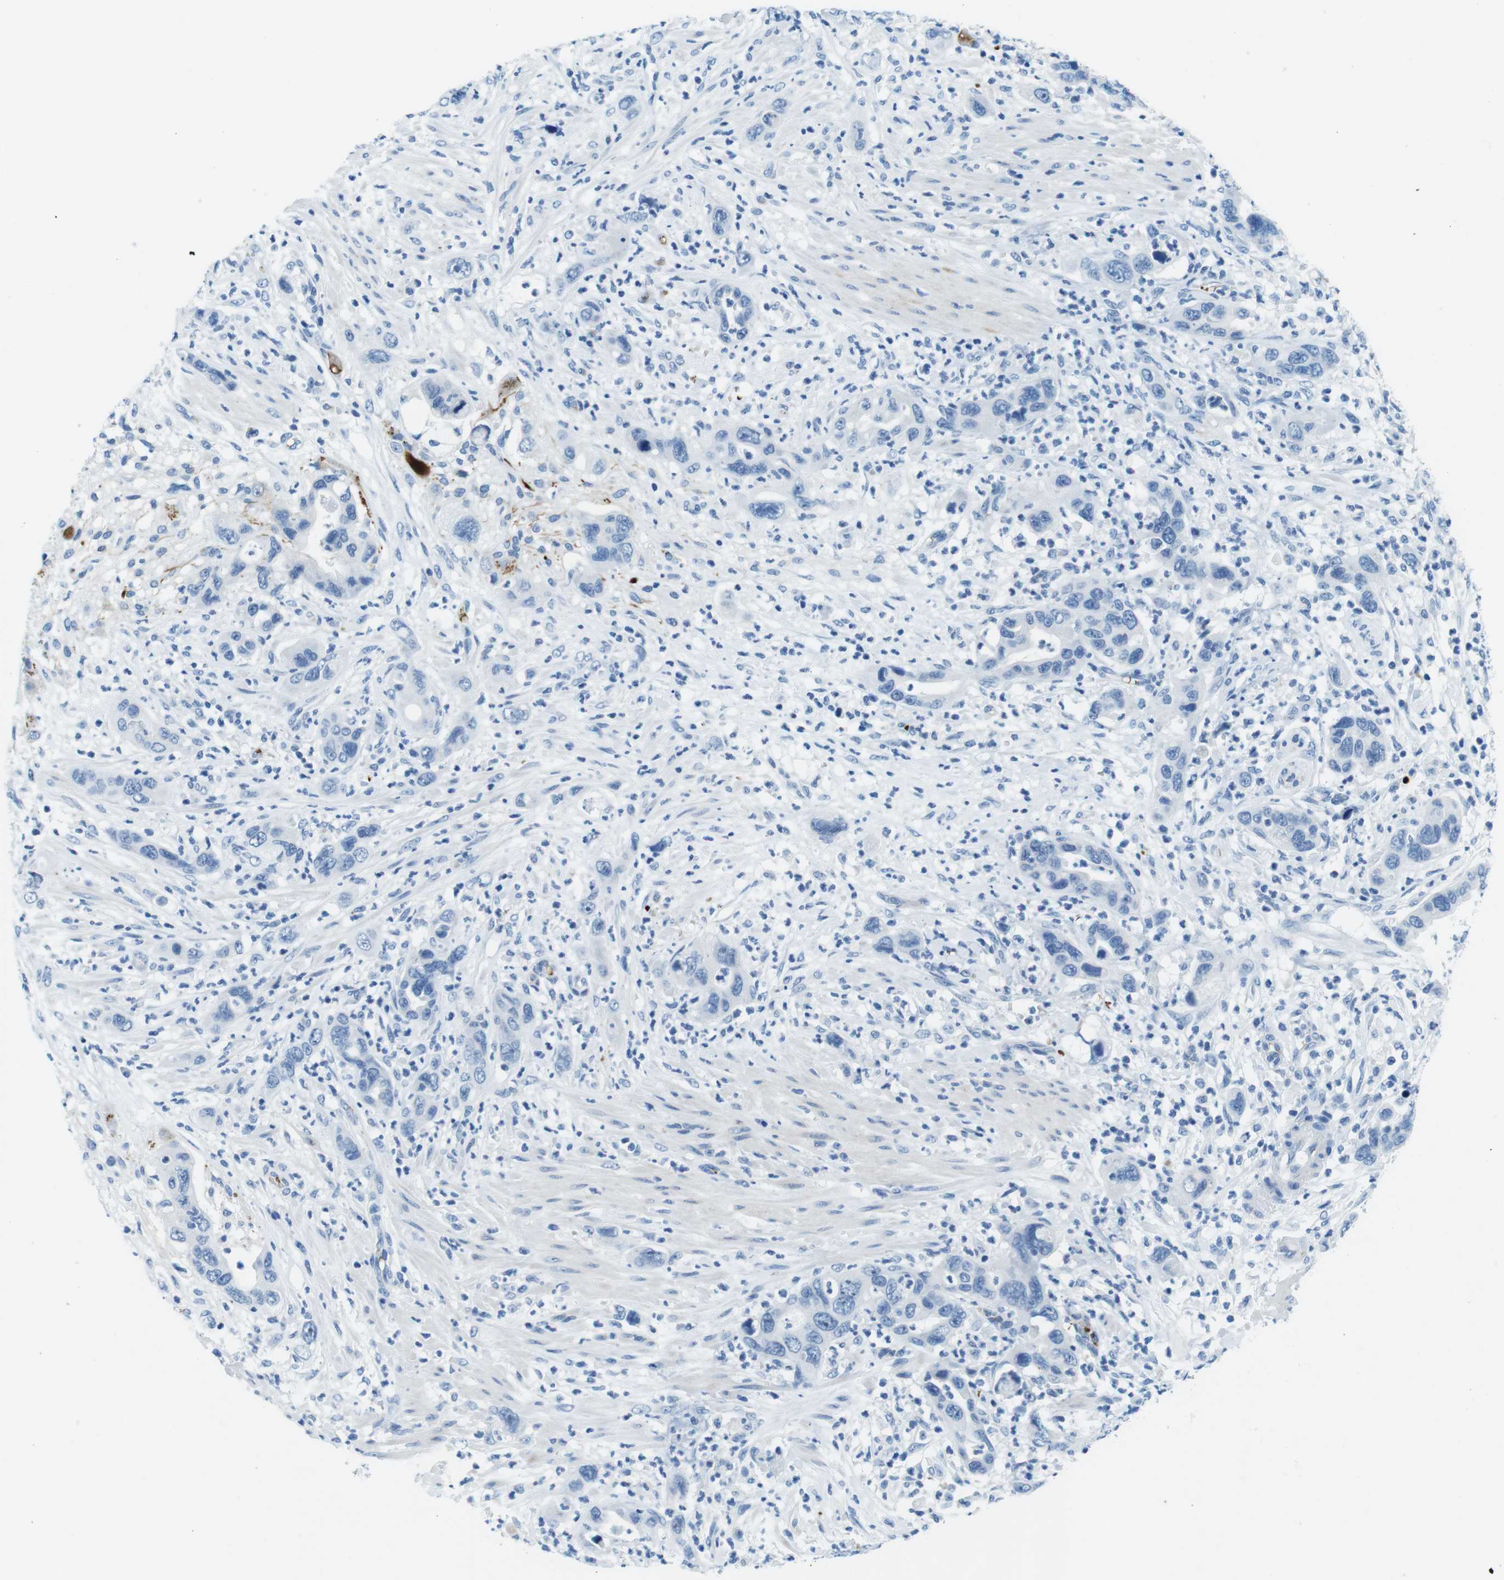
{"staining": {"intensity": "negative", "quantity": "none", "location": "none"}, "tissue": "pancreatic cancer", "cell_type": "Tumor cells", "image_type": "cancer", "snomed": [{"axis": "morphology", "description": "Adenocarcinoma, NOS"}, {"axis": "topography", "description": "Pancreas"}], "caption": "DAB immunohistochemical staining of pancreatic adenocarcinoma exhibits no significant expression in tumor cells.", "gene": "TFAP2C", "patient": {"sex": "female", "age": 71}}